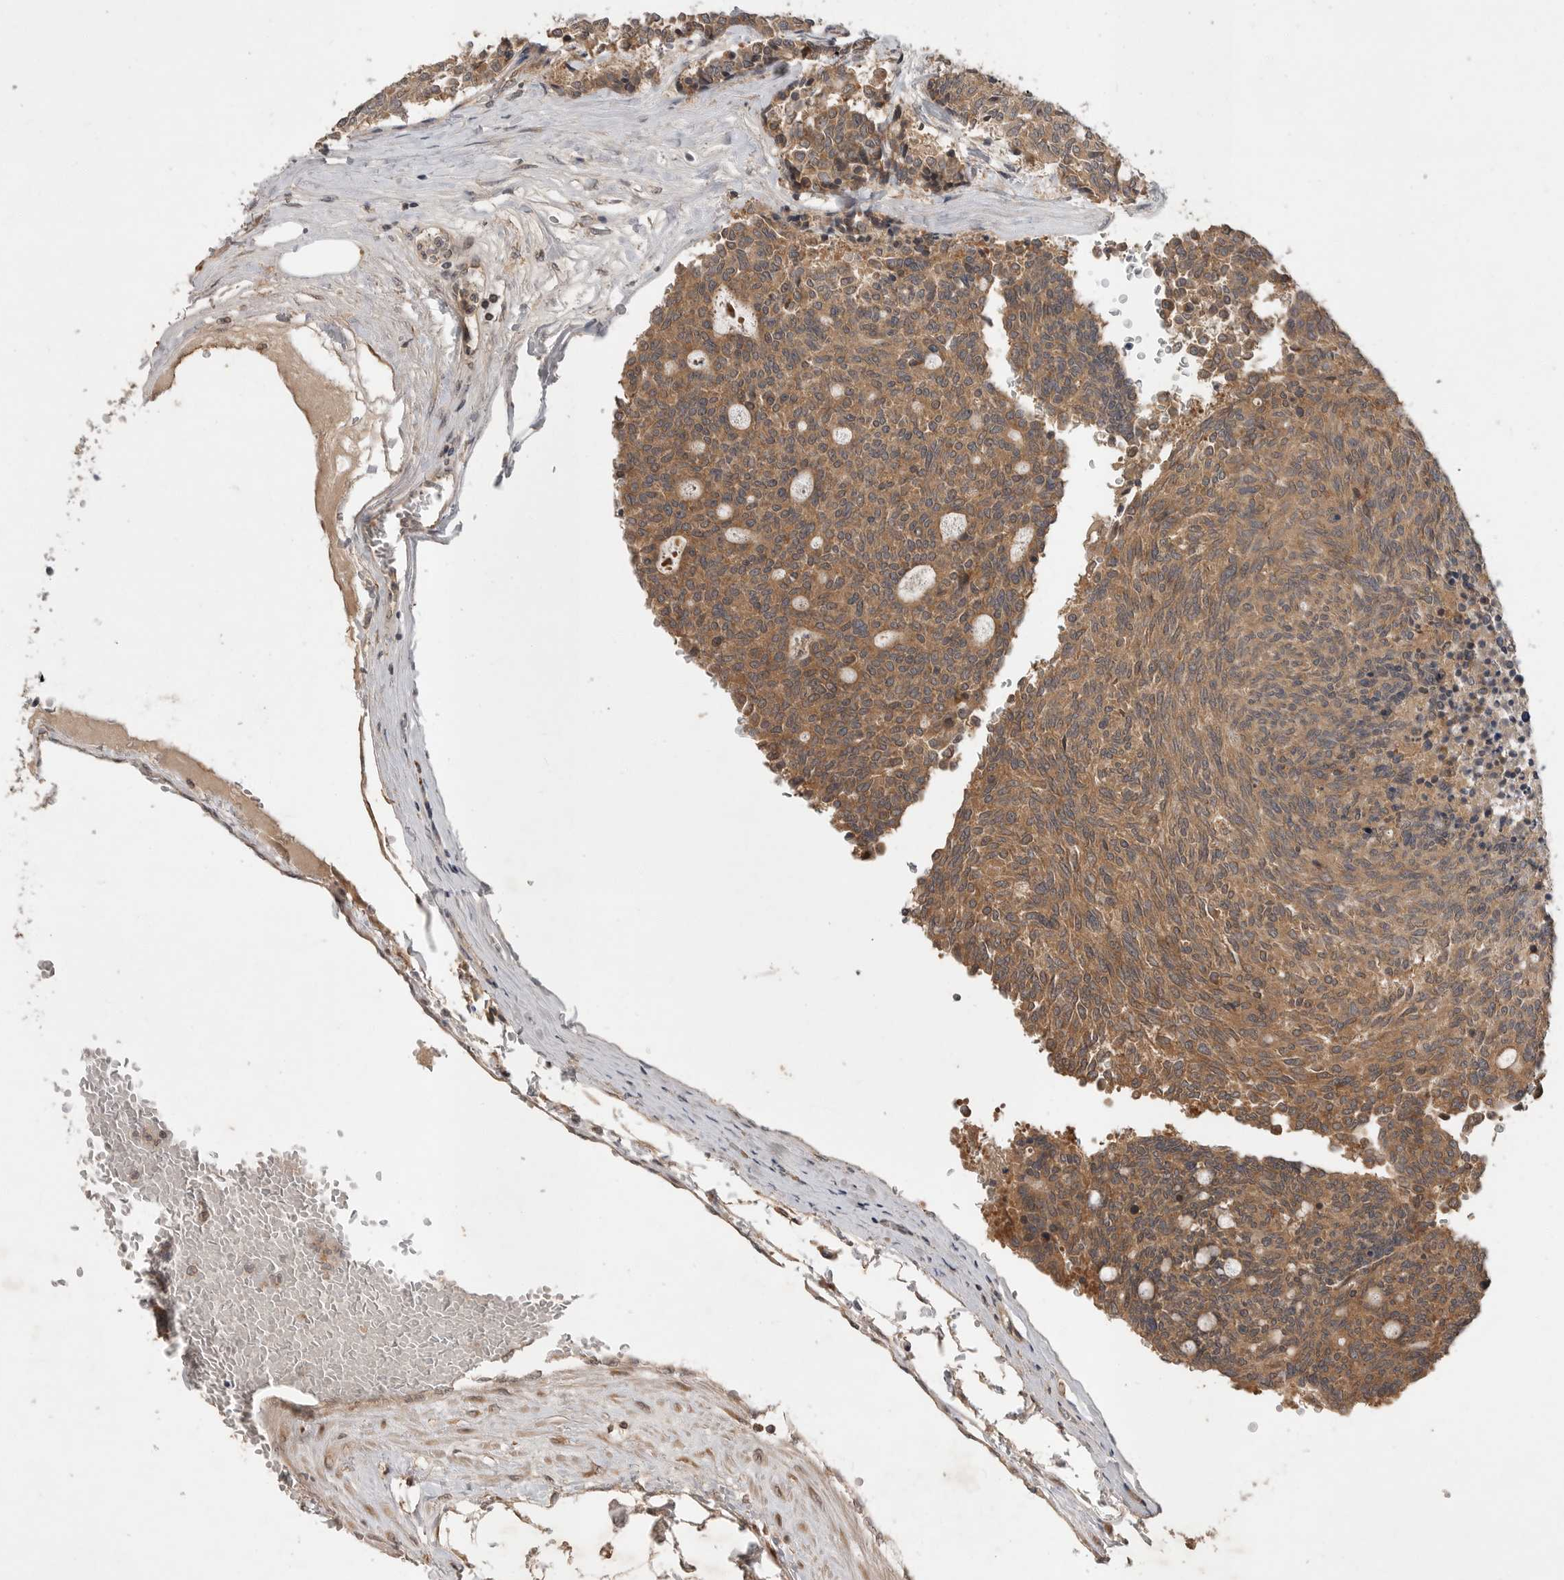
{"staining": {"intensity": "moderate", "quantity": ">75%", "location": "cytoplasmic/membranous"}, "tissue": "carcinoid", "cell_type": "Tumor cells", "image_type": "cancer", "snomed": [{"axis": "morphology", "description": "Carcinoid, malignant, NOS"}, {"axis": "topography", "description": "Pancreas"}], "caption": "The photomicrograph shows immunohistochemical staining of carcinoid. There is moderate cytoplasmic/membranous positivity is identified in approximately >75% of tumor cells.", "gene": "OSBPL9", "patient": {"sex": "female", "age": 54}}